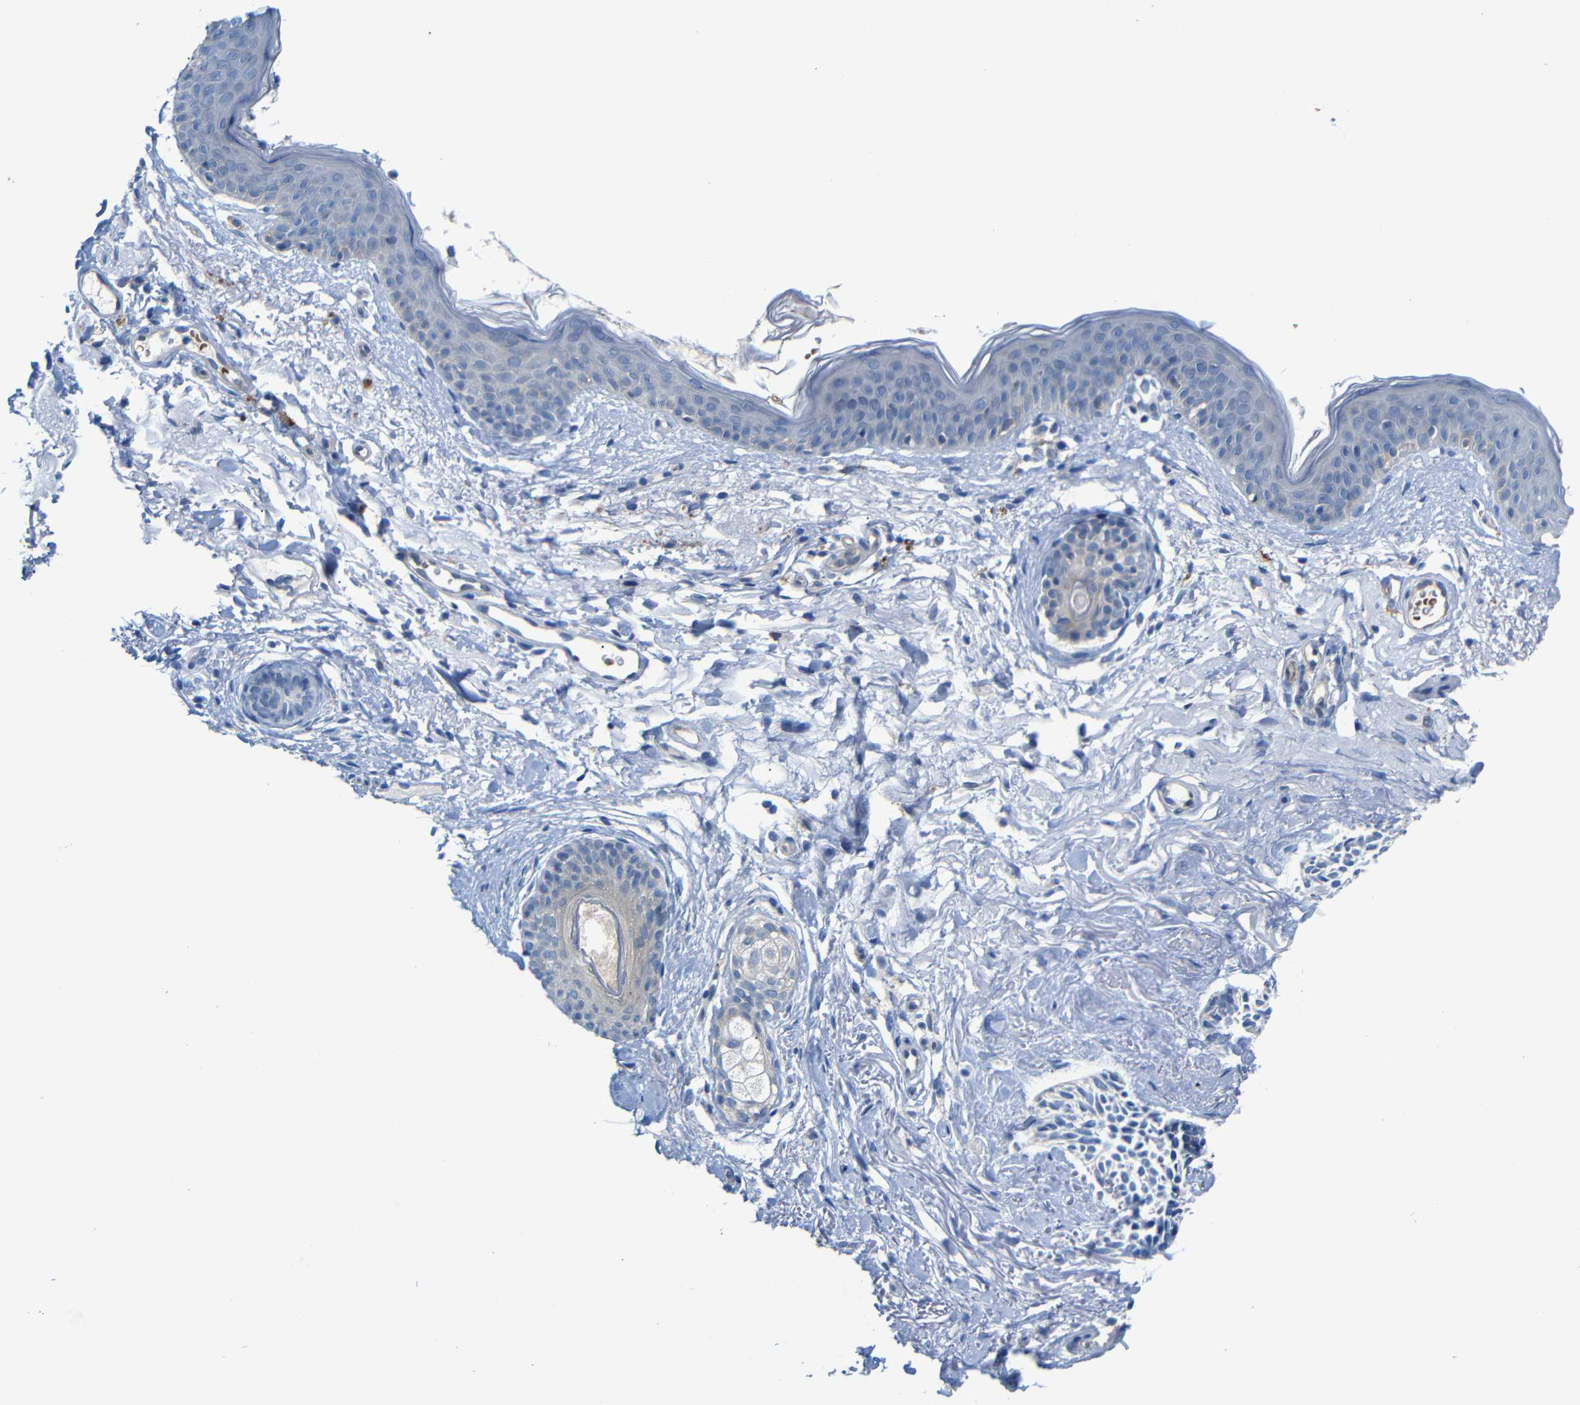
{"staining": {"intensity": "negative", "quantity": "none", "location": "none"}, "tissue": "skin cancer", "cell_type": "Tumor cells", "image_type": "cancer", "snomed": [{"axis": "morphology", "description": "Normal tissue, NOS"}, {"axis": "morphology", "description": "Basal cell carcinoma"}, {"axis": "topography", "description": "Skin"}], "caption": "Human skin basal cell carcinoma stained for a protein using immunohistochemistry demonstrates no staining in tumor cells.", "gene": "TBC1D32", "patient": {"sex": "female", "age": 84}}